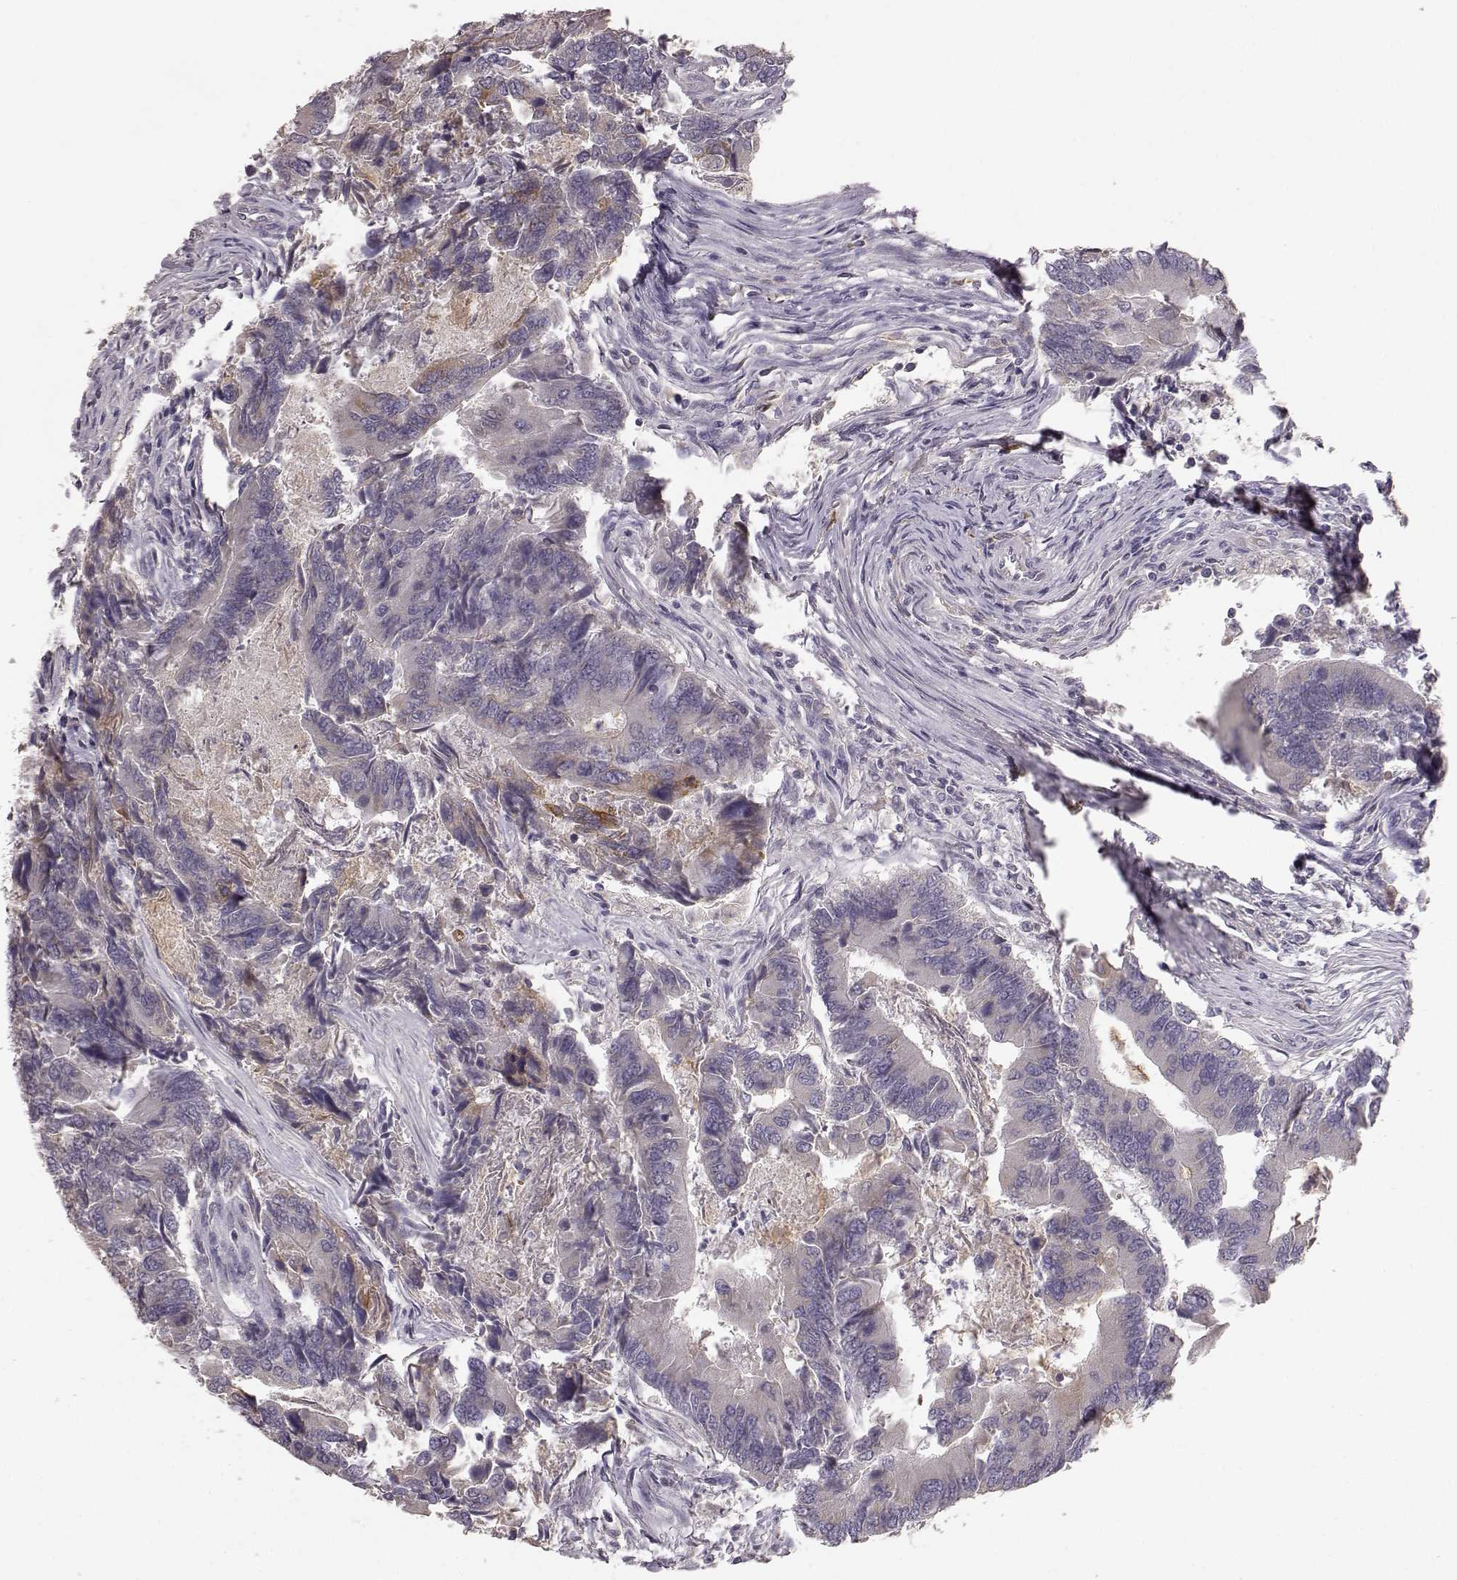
{"staining": {"intensity": "negative", "quantity": "none", "location": "none"}, "tissue": "colorectal cancer", "cell_type": "Tumor cells", "image_type": "cancer", "snomed": [{"axis": "morphology", "description": "Adenocarcinoma, NOS"}, {"axis": "topography", "description": "Colon"}], "caption": "High power microscopy micrograph of an IHC histopathology image of colorectal cancer (adenocarcinoma), revealing no significant positivity in tumor cells.", "gene": "GHR", "patient": {"sex": "female", "age": 67}}